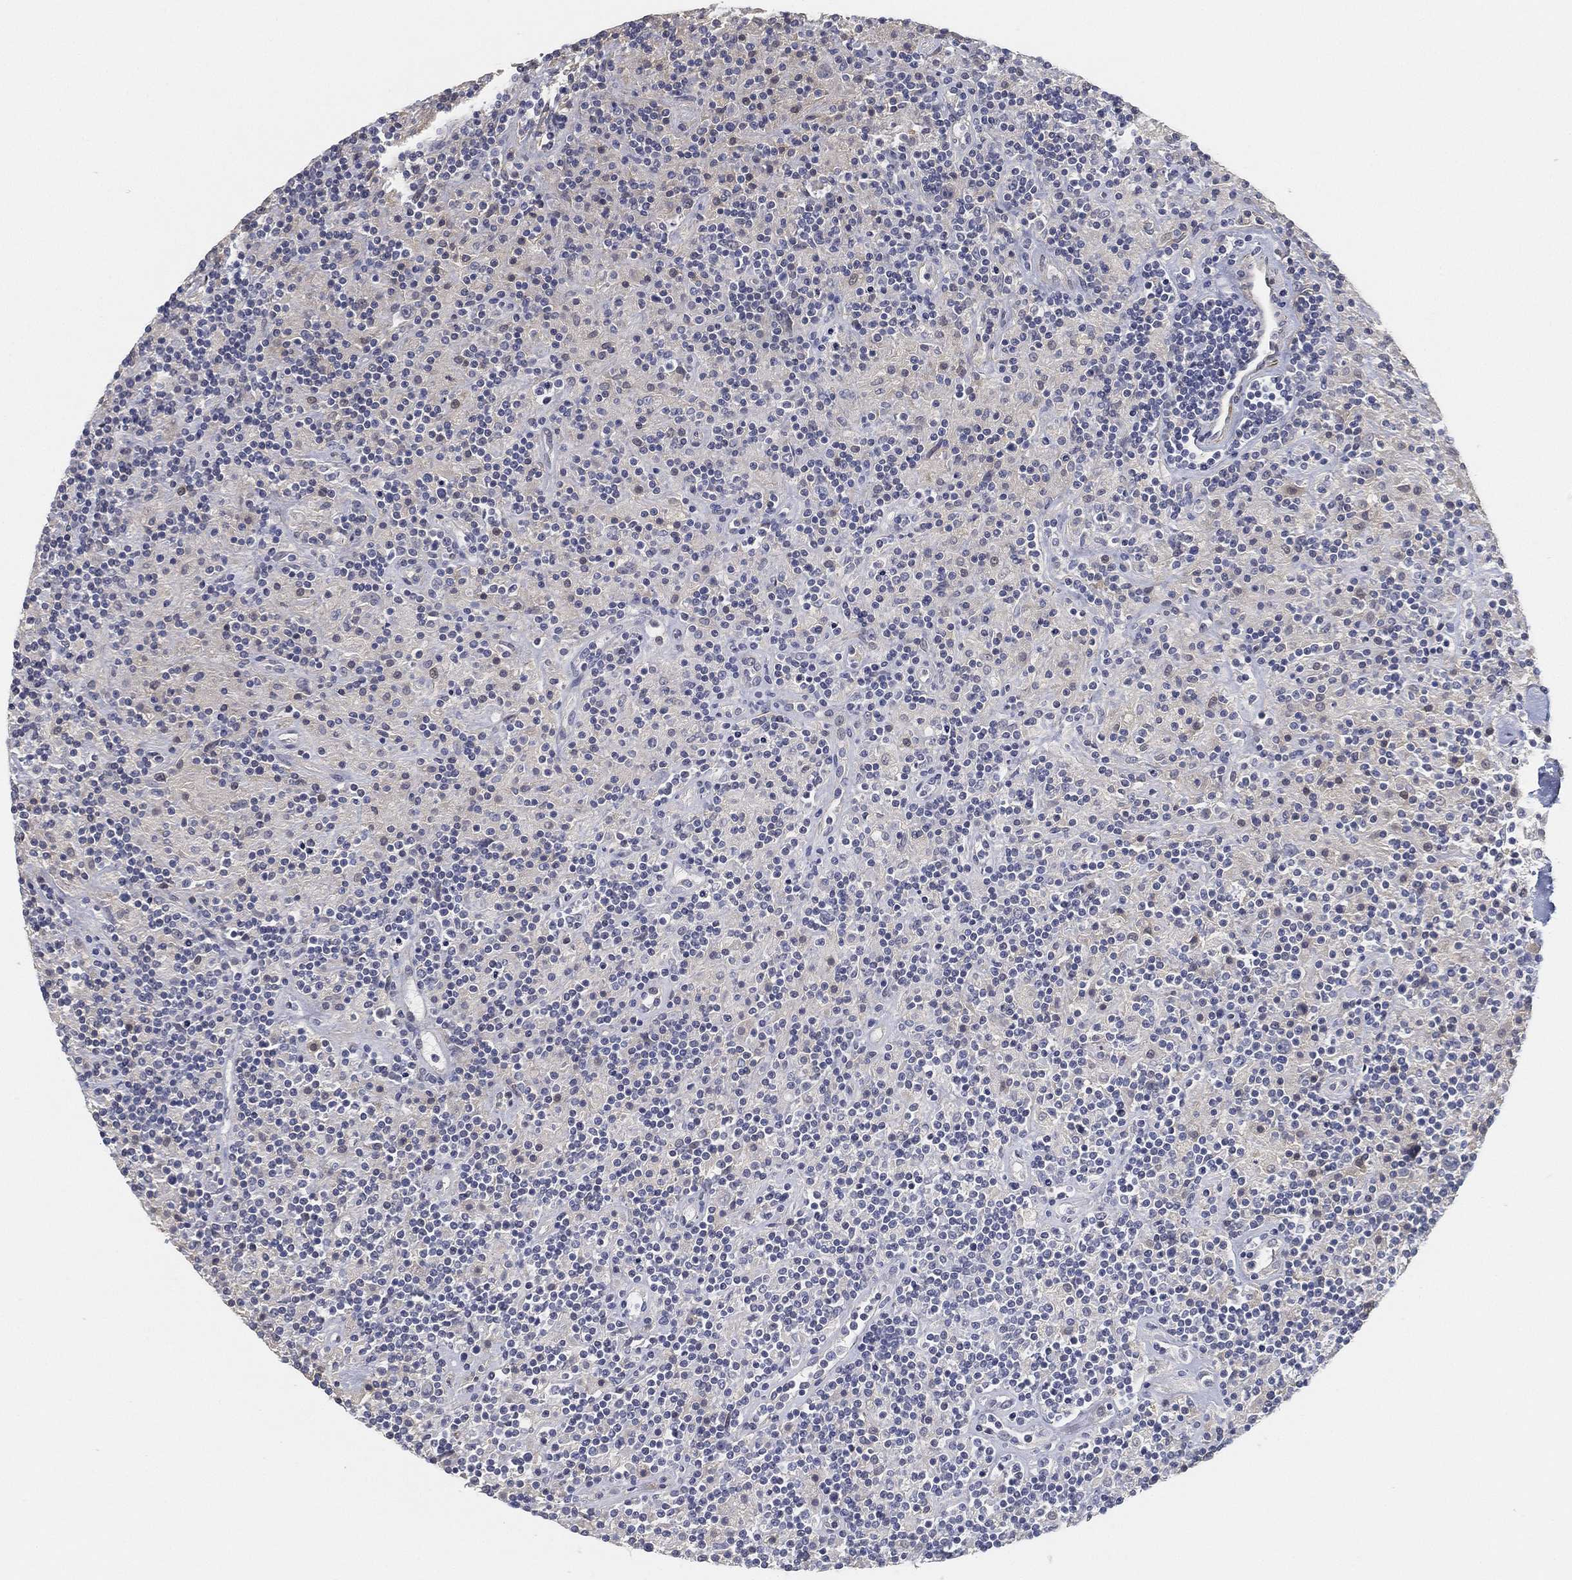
{"staining": {"intensity": "negative", "quantity": "none", "location": "none"}, "tissue": "lymphoma", "cell_type": "Tumor cells", "image_type": "cancer", "snomed": [{"axis": "morphology", "description": "Hodgkin's disease, NOS"}, {"axis": "topography", "description": "Lymph node"}], "caption": "This is a micrograph of immunohistochemistry staining of Hodgkin's disease, which shows no positivity in tumor cells. Brightfield microscopy of immunohistochemistry stained with DAB (3,3'-diaminobenzidine) (brown) and hematoxylin (blue), captured at high magnification.", "gene": "GPR61", "patient": {"sex": "male", "age": 70}}